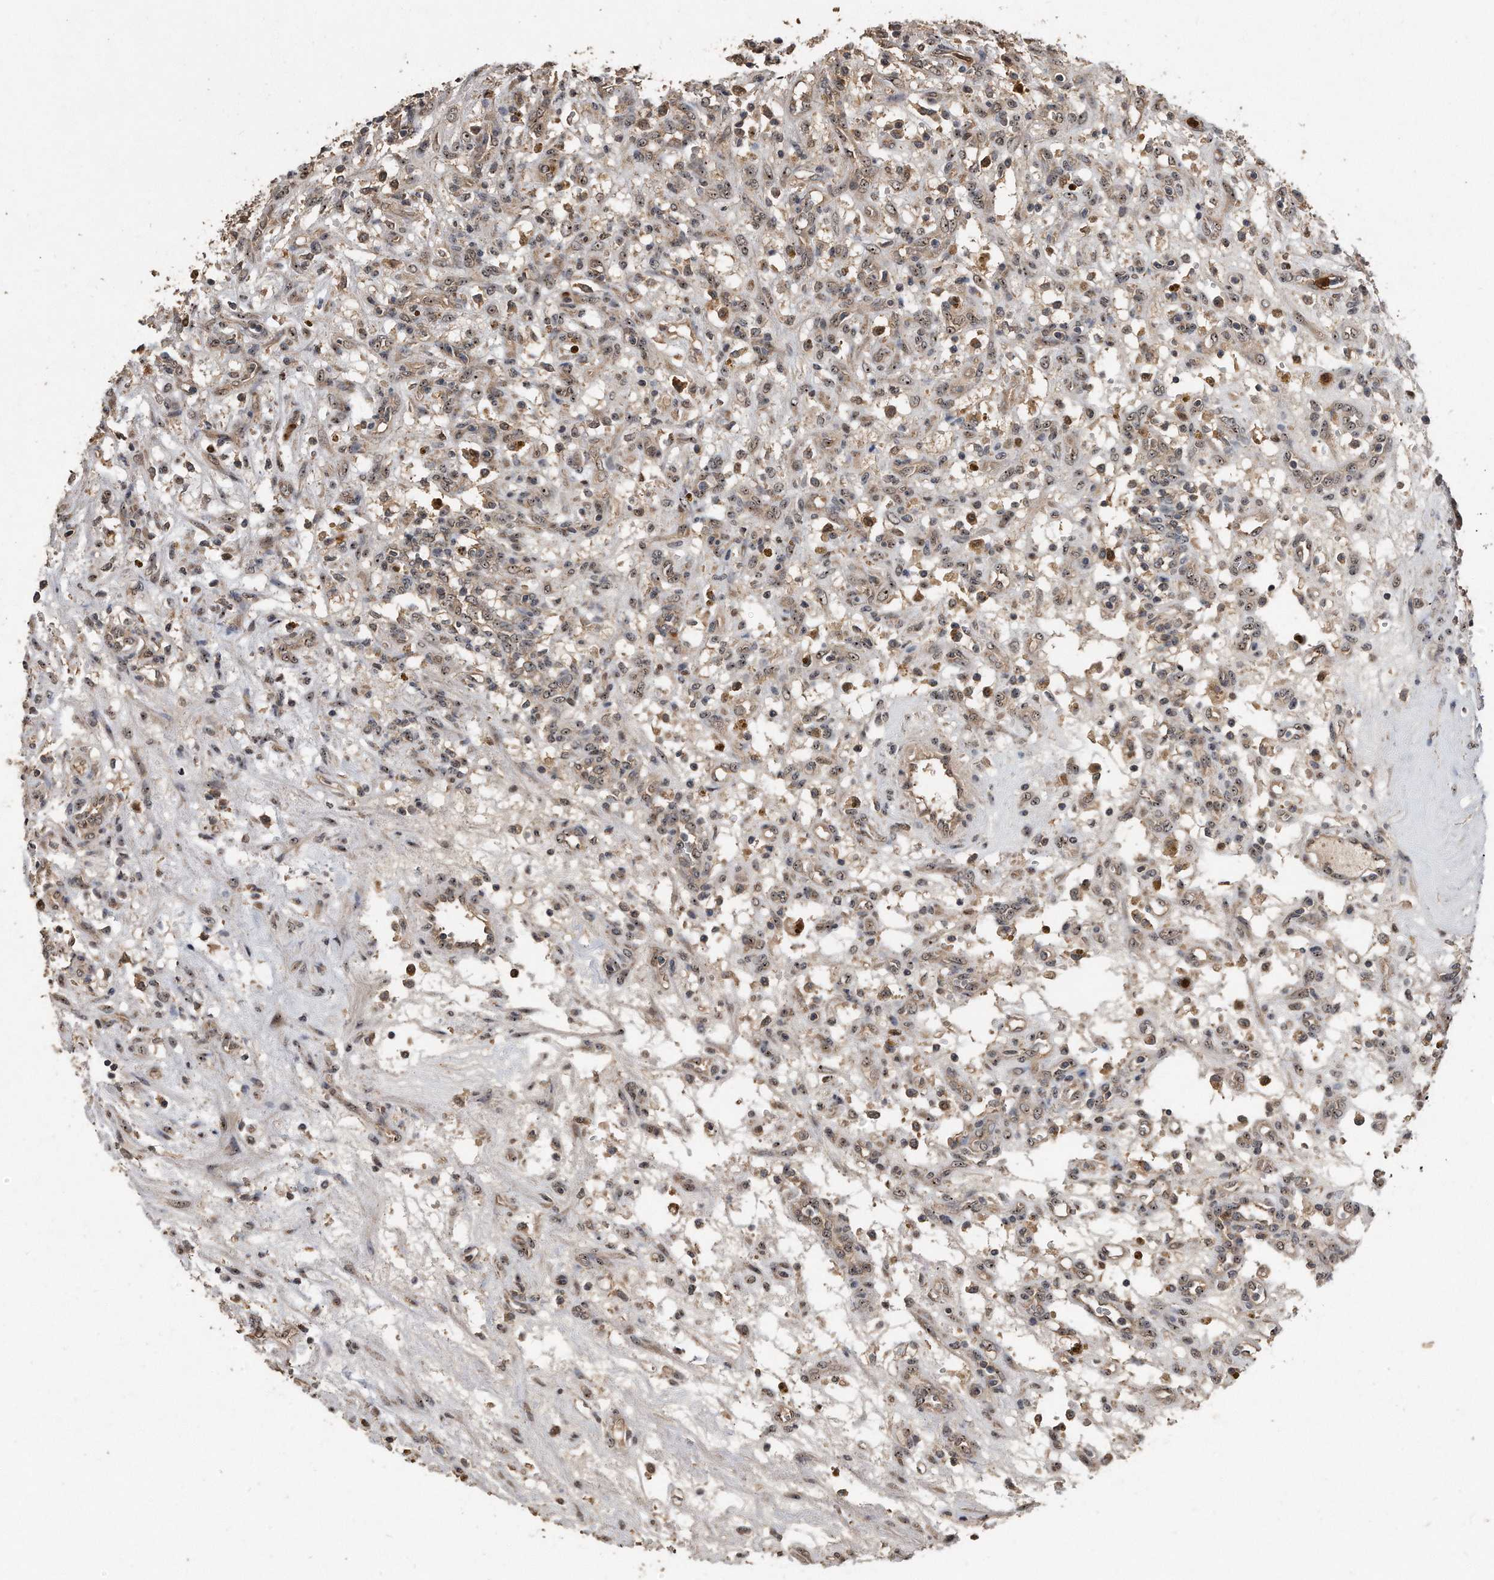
{"staining": {"intensity": "weak", "quantity": ">75%", "location": "cytoplasmic/membranous,nuclear"}, "tissue": "renal cancer", "cell_type": "Tumor cells", "image_type": "cancer", "snomed": [{"axis": "morphology", "description": "Adenocarcinoma, NOS"}, {"axis": "topography", "description": "Kidney"}], "caption": "DAB immunohistochemical staining of renal cancer demonstrates weak cytoplasmic/membranous and nuclear protein expression in about >75% of tumor cells.", "gene": "PELO", "patient": {"sex": "female", "age": 57}}